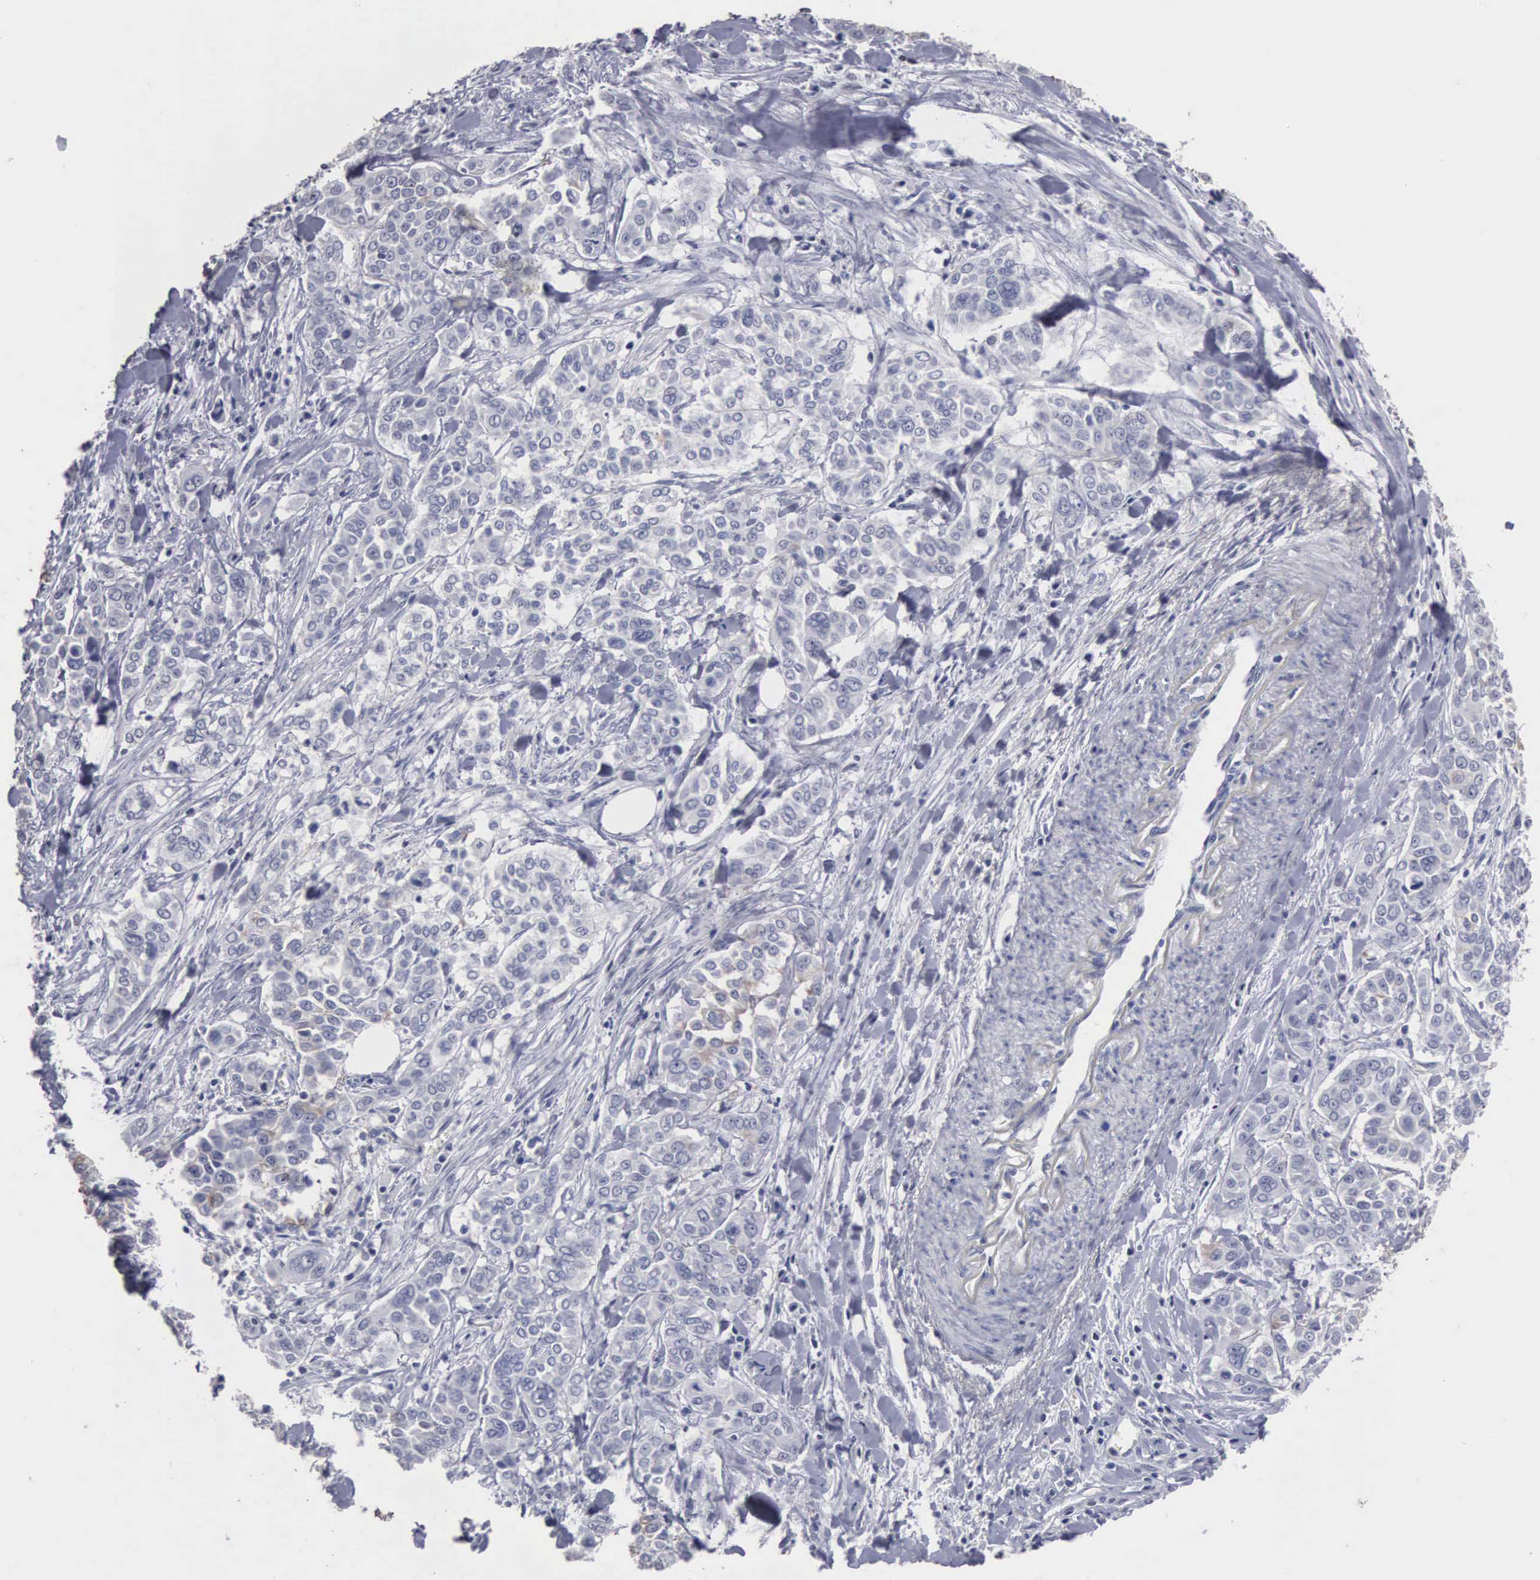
{"staining": {"intensity": "weak", "quantity": "<25%", "location": "cytoplasmic/membranous"}, "tissue": "pancreatic cancer", "cell_type": "Tumor cells", "image_type": "cancer", "snomed": [{"axis": "morphology", "description": "Adenocarcinoma, NOS"}, {"axis": "topography", "description": "Pancreas"}], "caption": "A micrograph of human adenocarcinoma (pancreatic) is negative for staining in tumor cells.", "gene": "UPB1", "patient": {"sex": "female", "age": 52}}